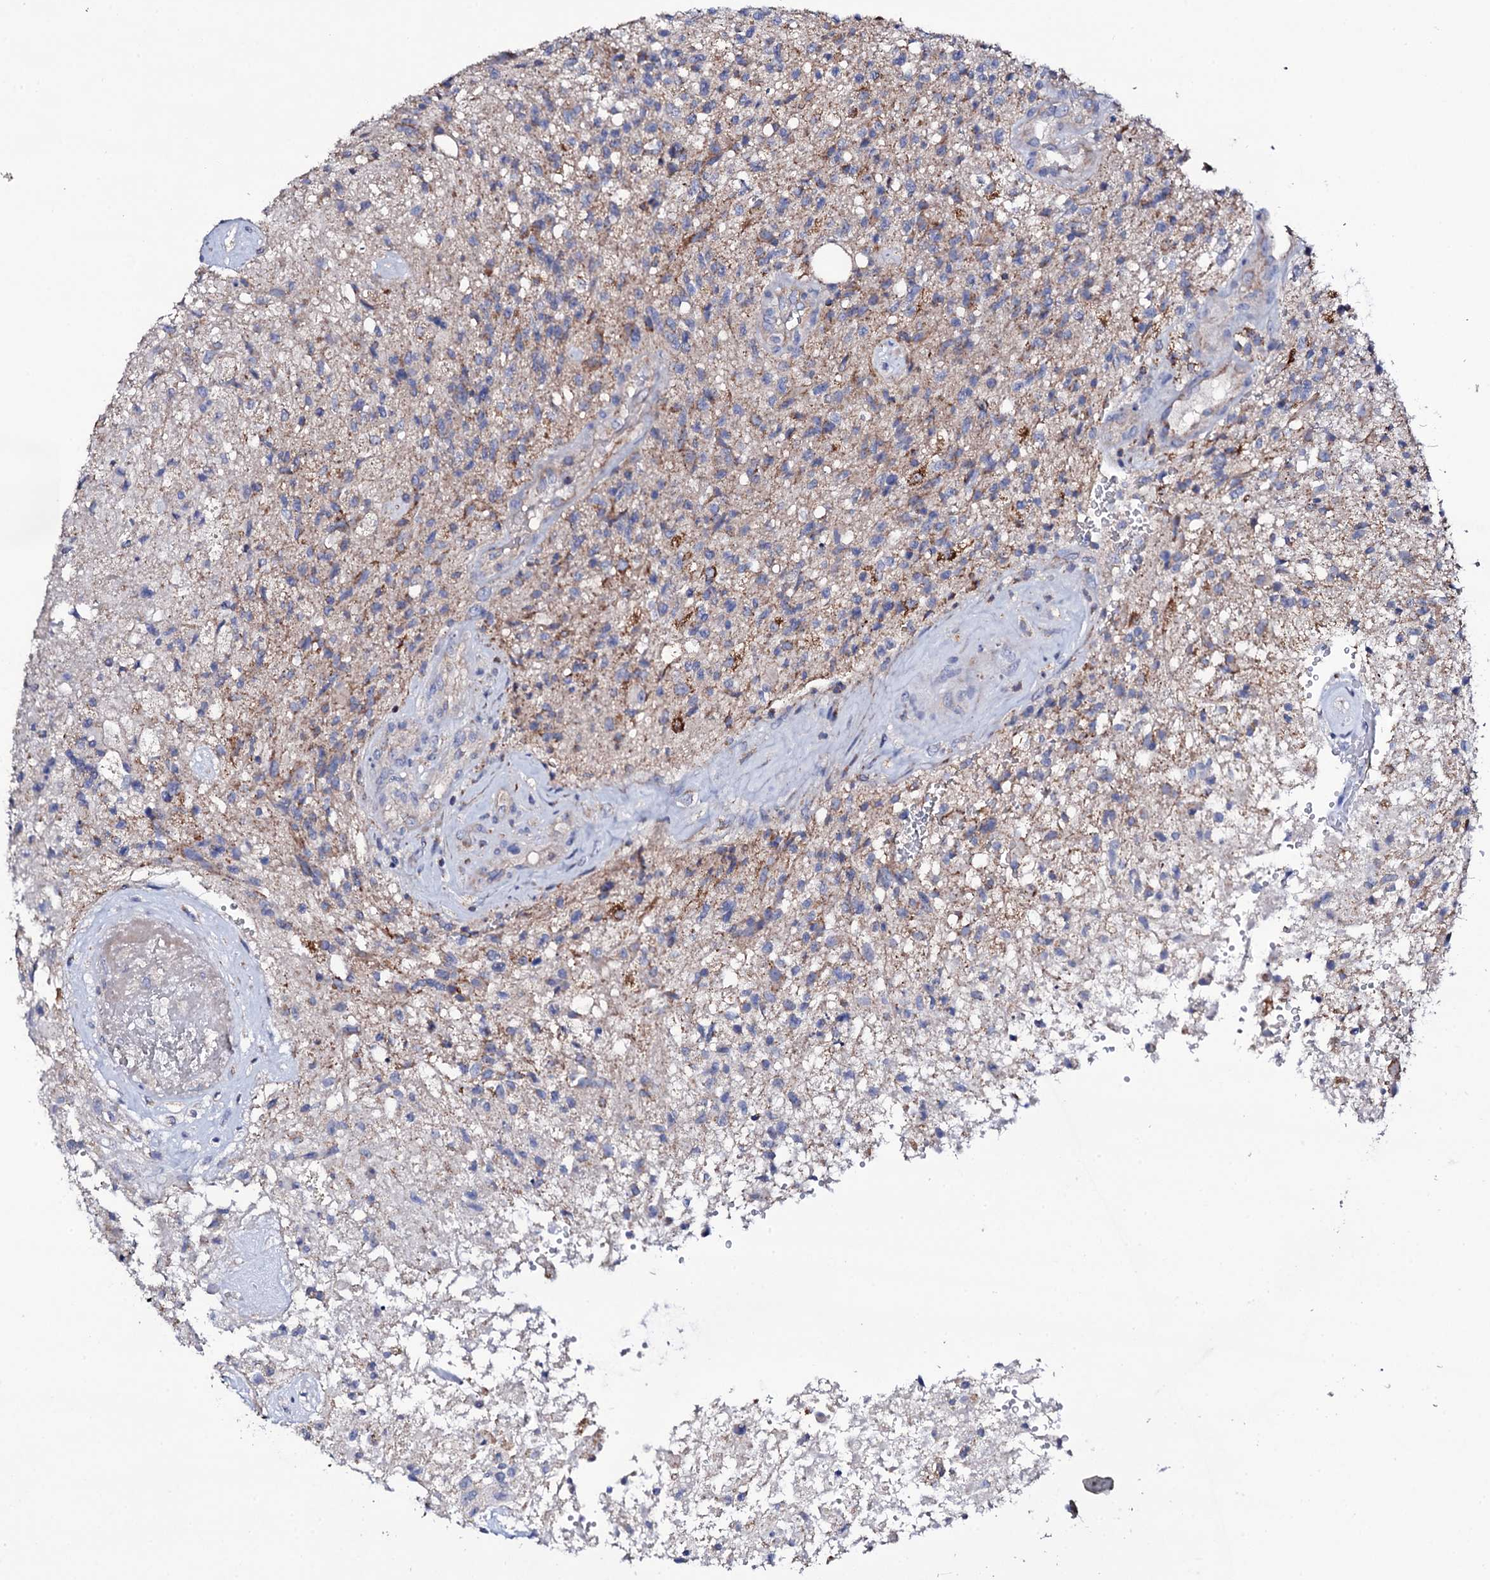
{"staining": {"intensity": "moderate", "quantity": "<25%", "location": "cytoplasmic/membranous"}, "tissue": "glioma", "cell_type": "Tumor cells", "image_type": "cancer", "snomed": [{"axis": "morphology", "description": "Glioma, malignant, High grade"}, {"axis": "topography", "description": "Brain"}], "caption": "Protein staining by IHC reveals moderate cytoplasmic/membranous expression in approximately <25% of tumor cells in glioma.", "gene": "TCAF2", "patient": {"sex": "male", "age": 56}}